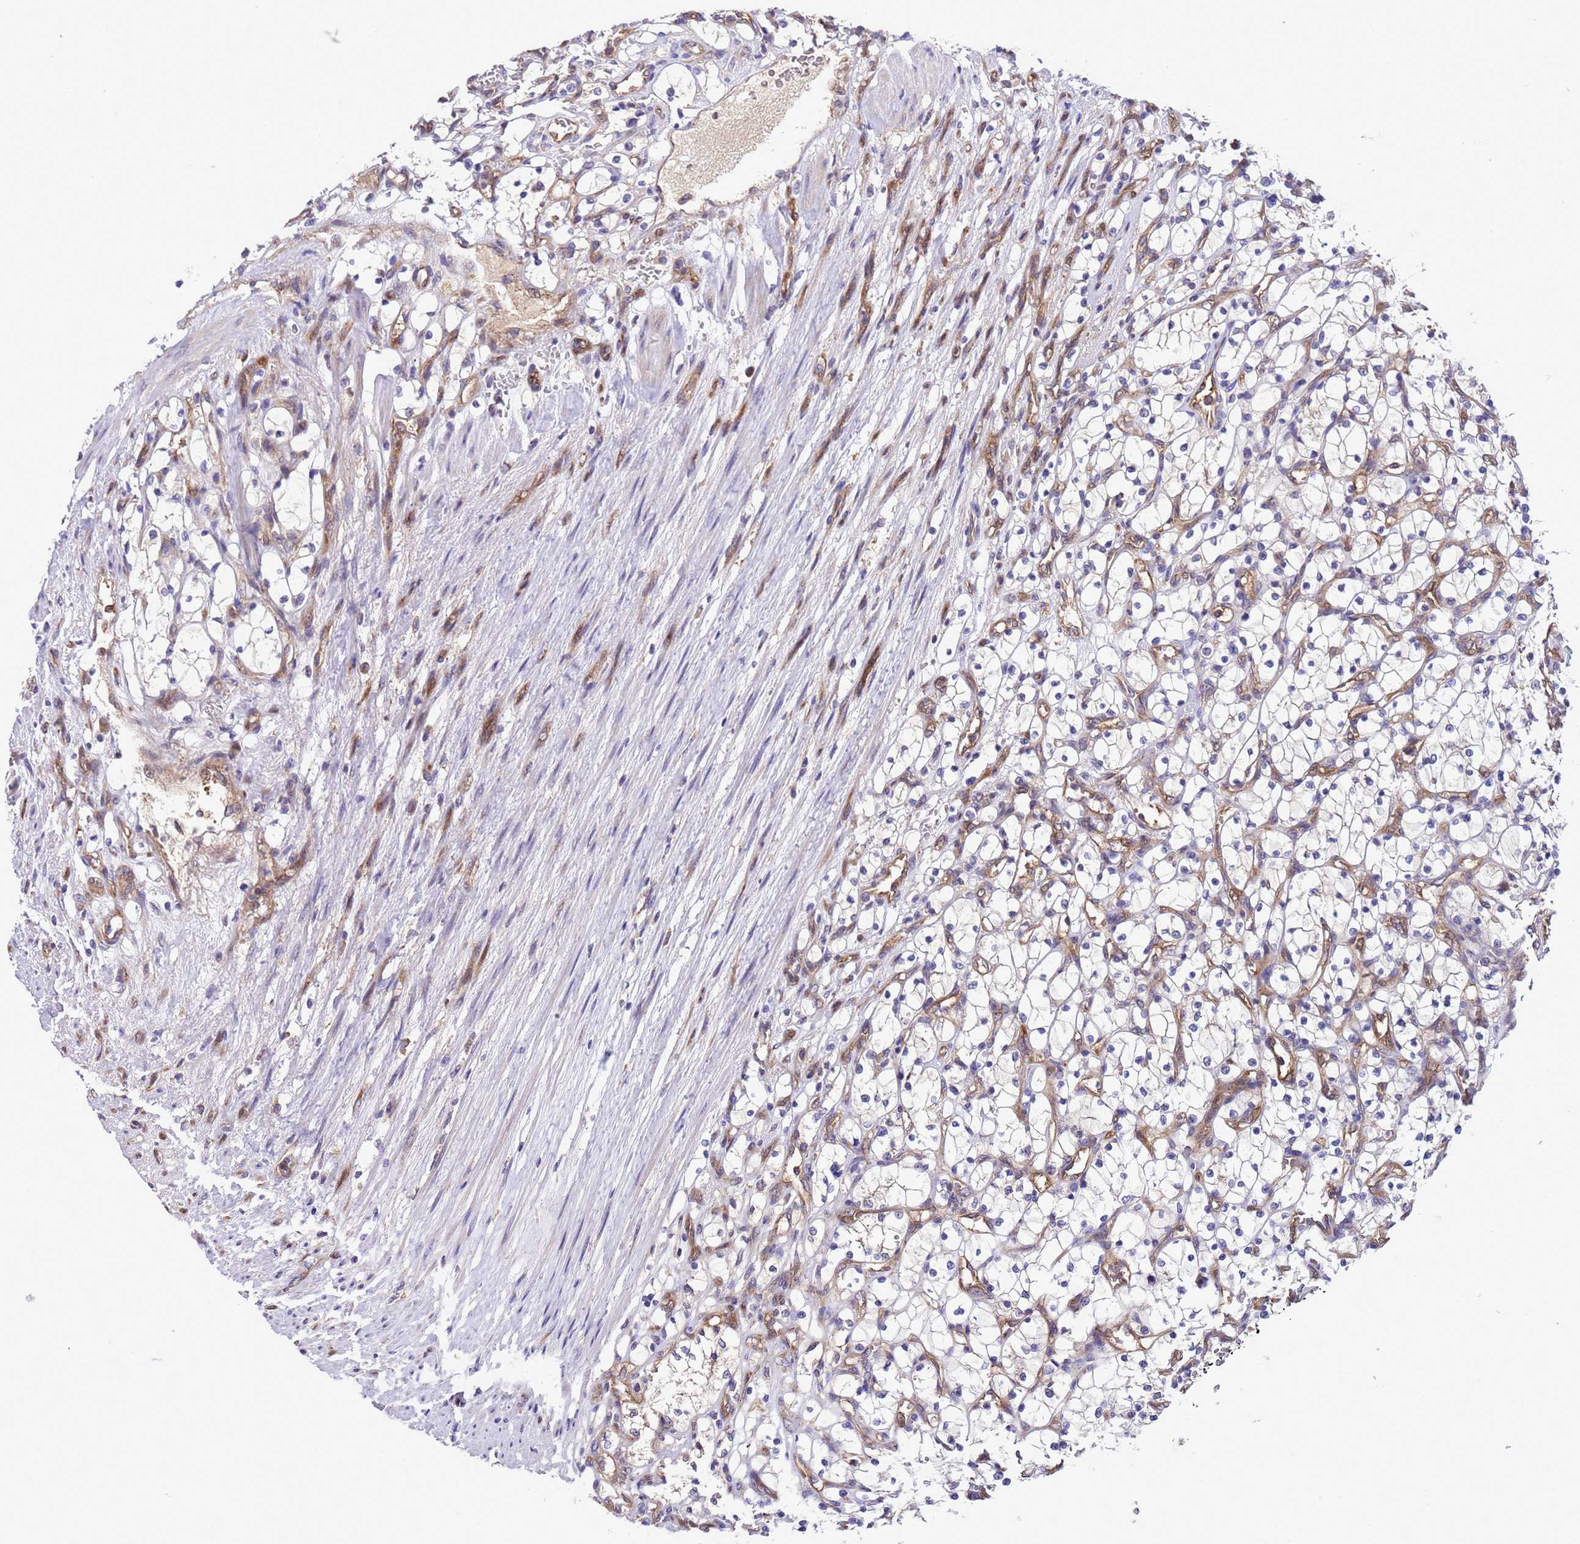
{"staining": {"intensity": "negative", "quantity": "none", "location": "none"}, "tissue": "renal cancer", "cell_type": "Tumor cells", "image_type": "cancer", "snomed": [{"axis": "morphology", "description": "Adenocarcinoma, NOS"}, {"axis": "topography", "description": "Kidney"}], "caption": "Immunohistochemistry micrograph of renal cancer stained for a protein (brown), which reveals no staining in tumor cells.", "gene": "RABEP2", "patient": {"sex": "female", "age": 69}}